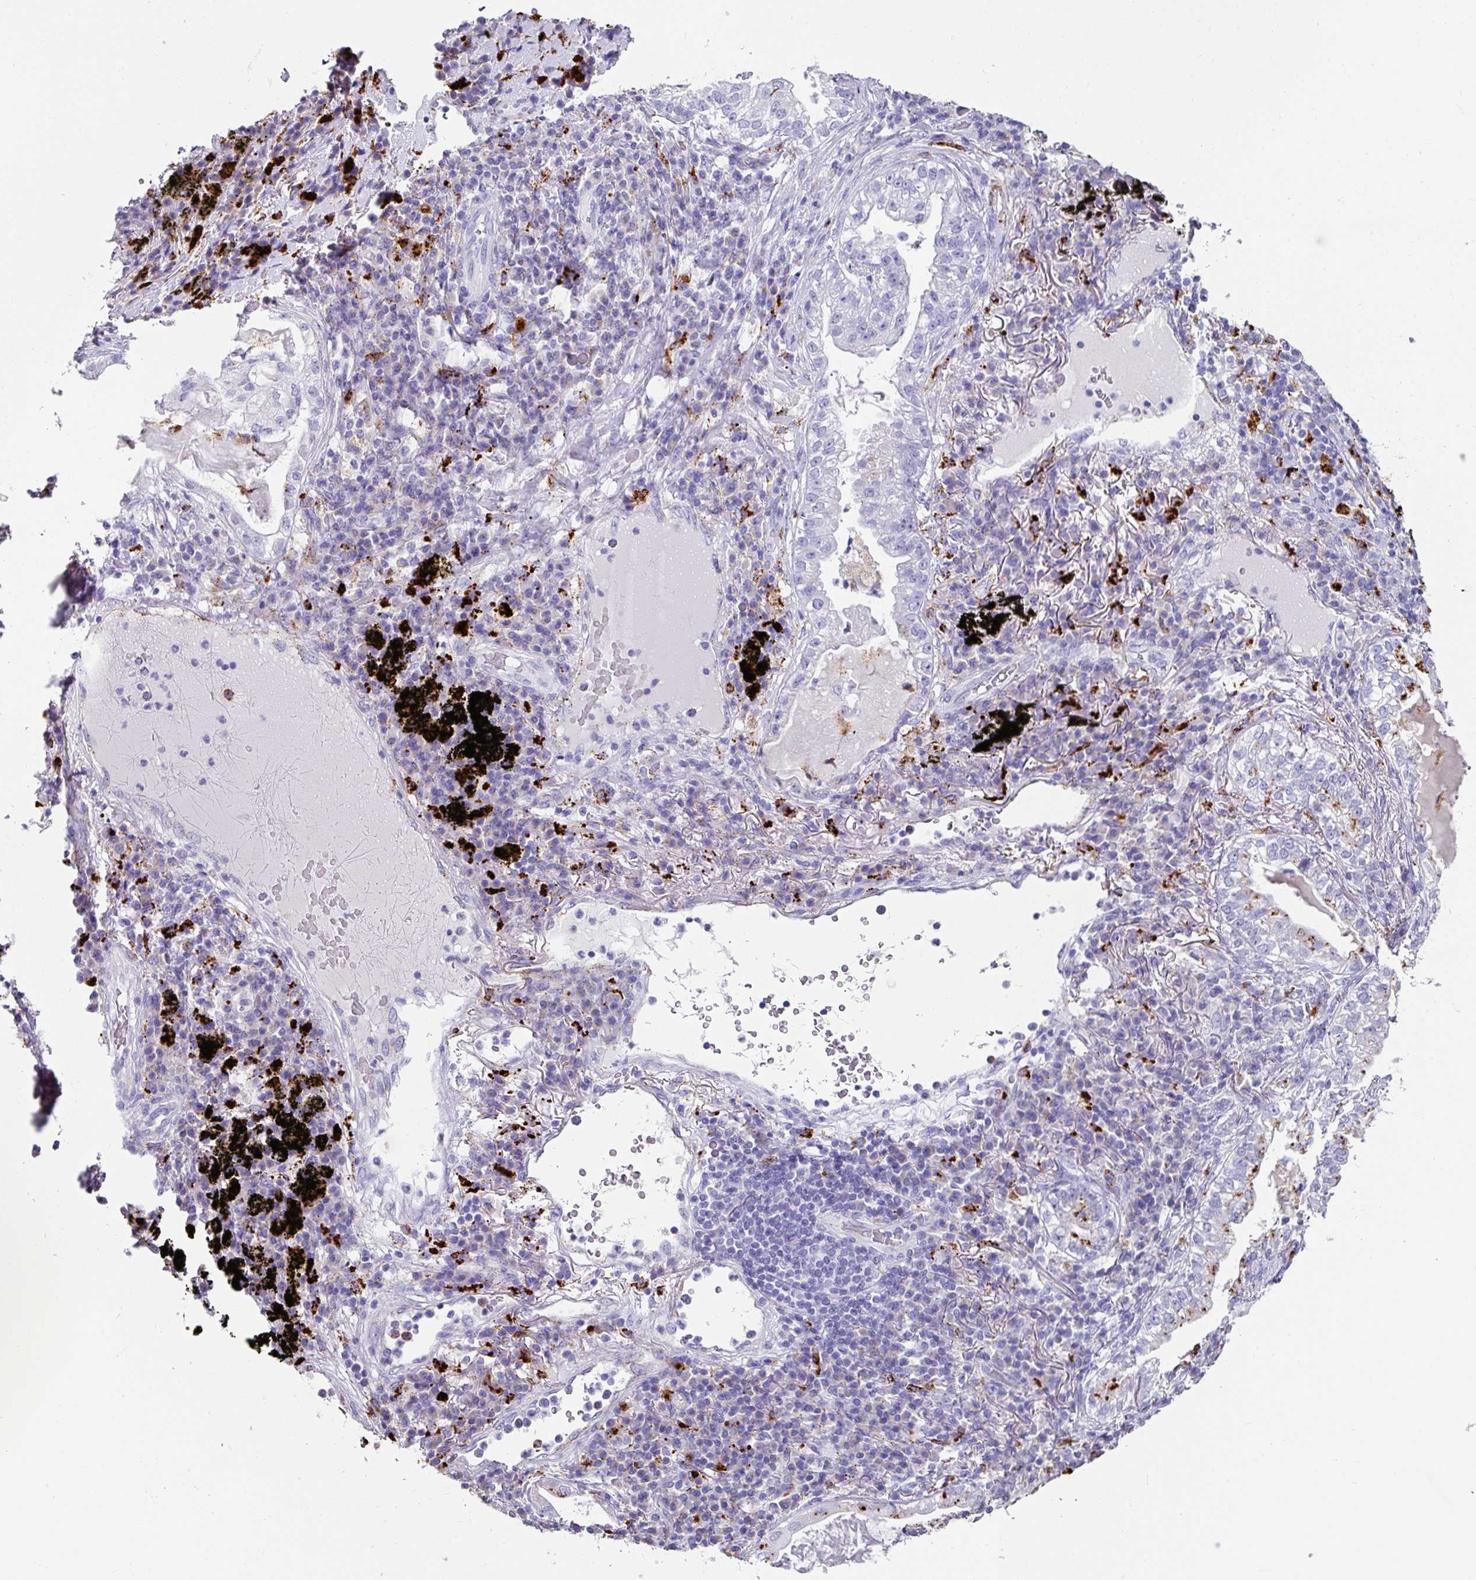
{"staining": {"intensity": "negative", "quantity": "none", "location": "none"}, "tissue": "lung cancer", "cell_type": "Tumor cells", "image_type": "cancer", "snomed": [{"axis": "morphology", "description": "Adenocarcinoma, NOS"}, {"axis": "topography", "description": "Lung"}], "caption": "Protein analysis of lung cancer (adenocarcinoma) exhibits no significant expression in tumor cells.", "gene": "CPVL", "patient": {"sex": "female", "age": 73}}